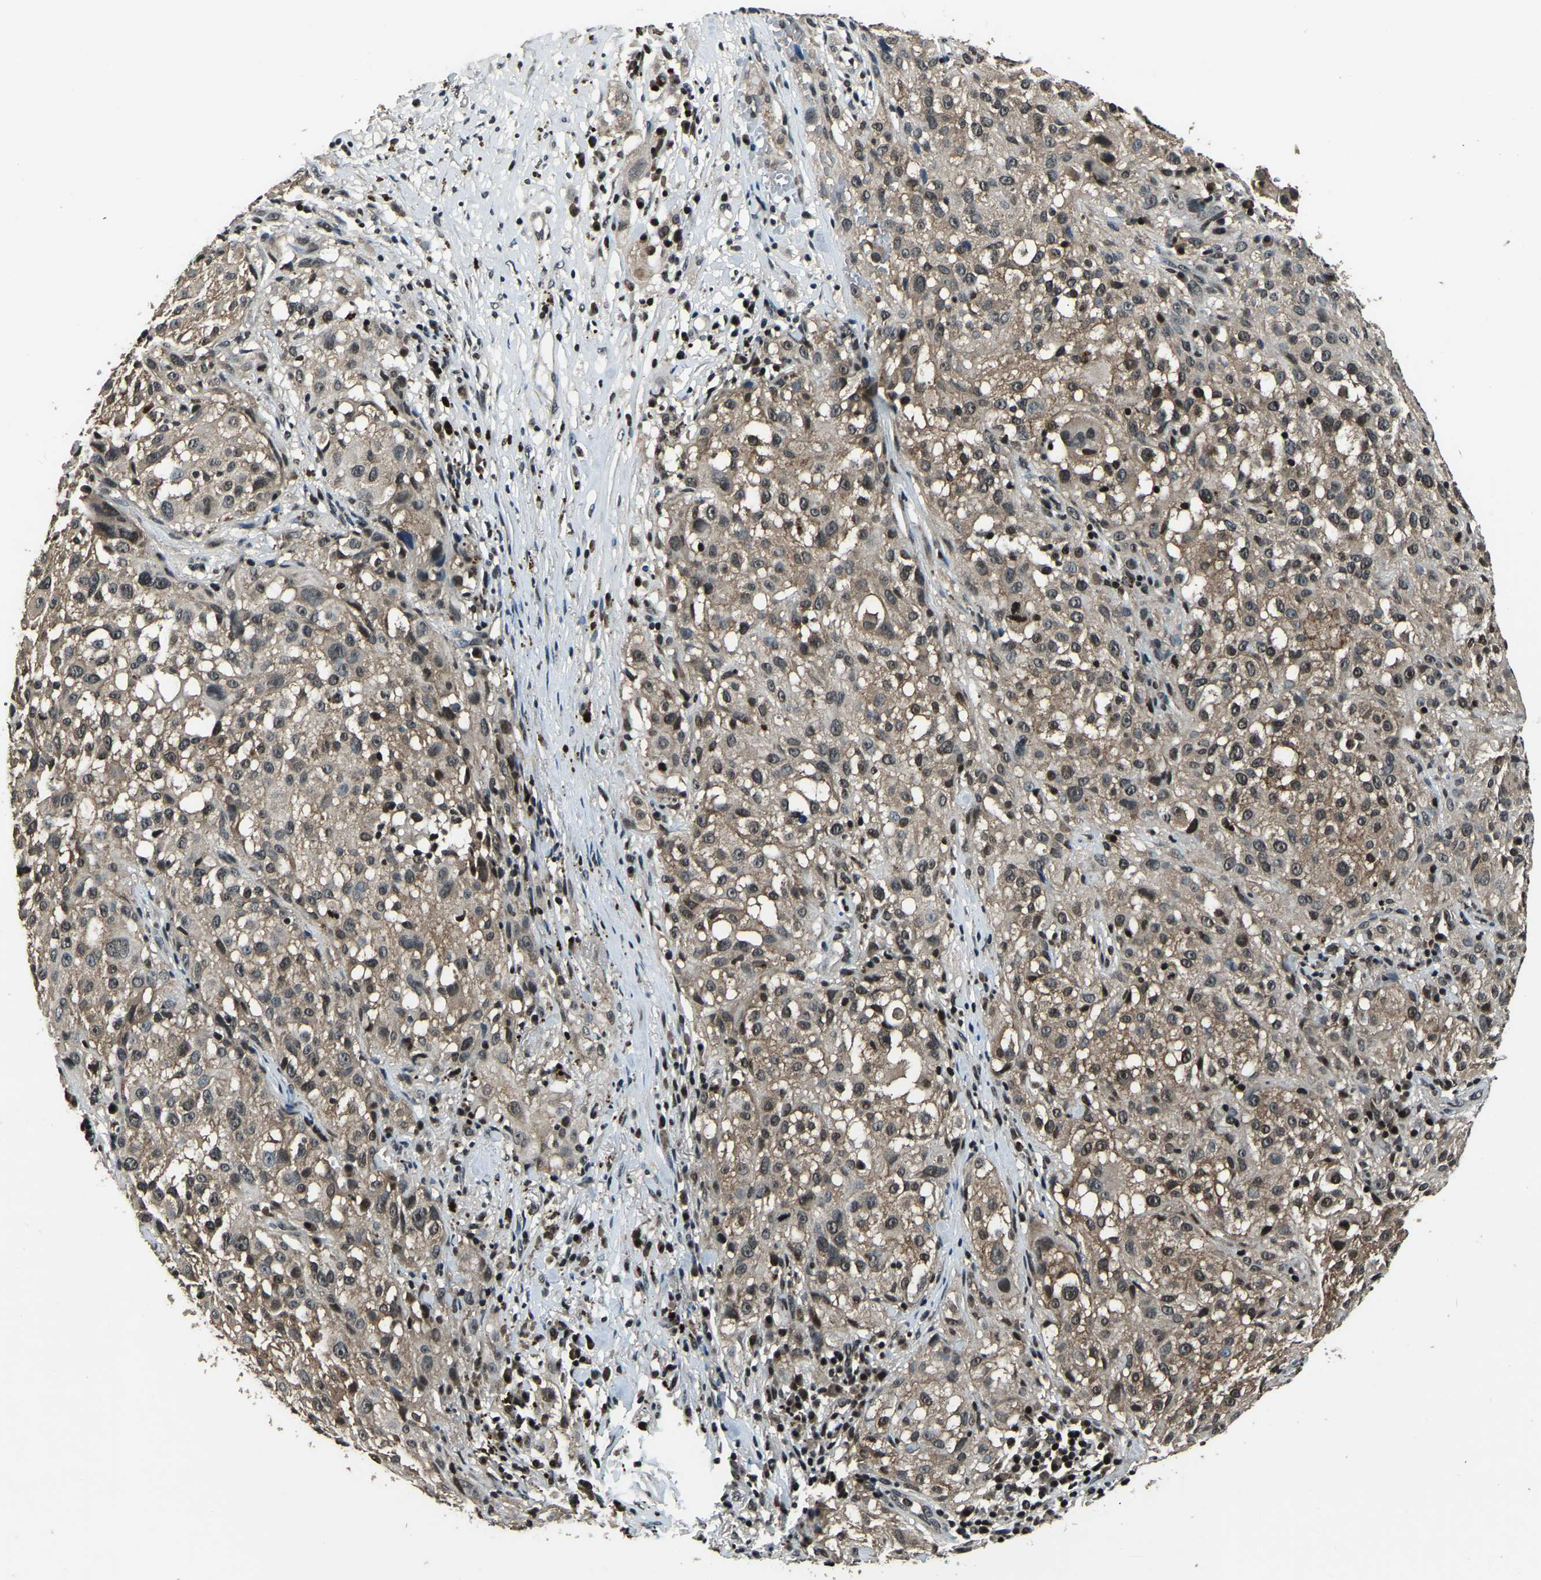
{"staining": {"intensity": "weak", "quantity": ">75%", "location": "cytoplasmic/membranous"}, "tissue": "melanoma", "cell_type": "Tumor cells", "image_type": "cancer", "snomed": [{"axis": "morphology", "description": "Necrosis, NOS"}, {"axis": "morphology", "description": "Malignant melanoma, NOS"}, {"axis": "topography", "description": "Skin"}], "caption": "Melanoma stained with a protein marker displays weak staining in tumor cells.", "gene": "ANKIB1", "patient": {"sex": "female", "age": 87}}